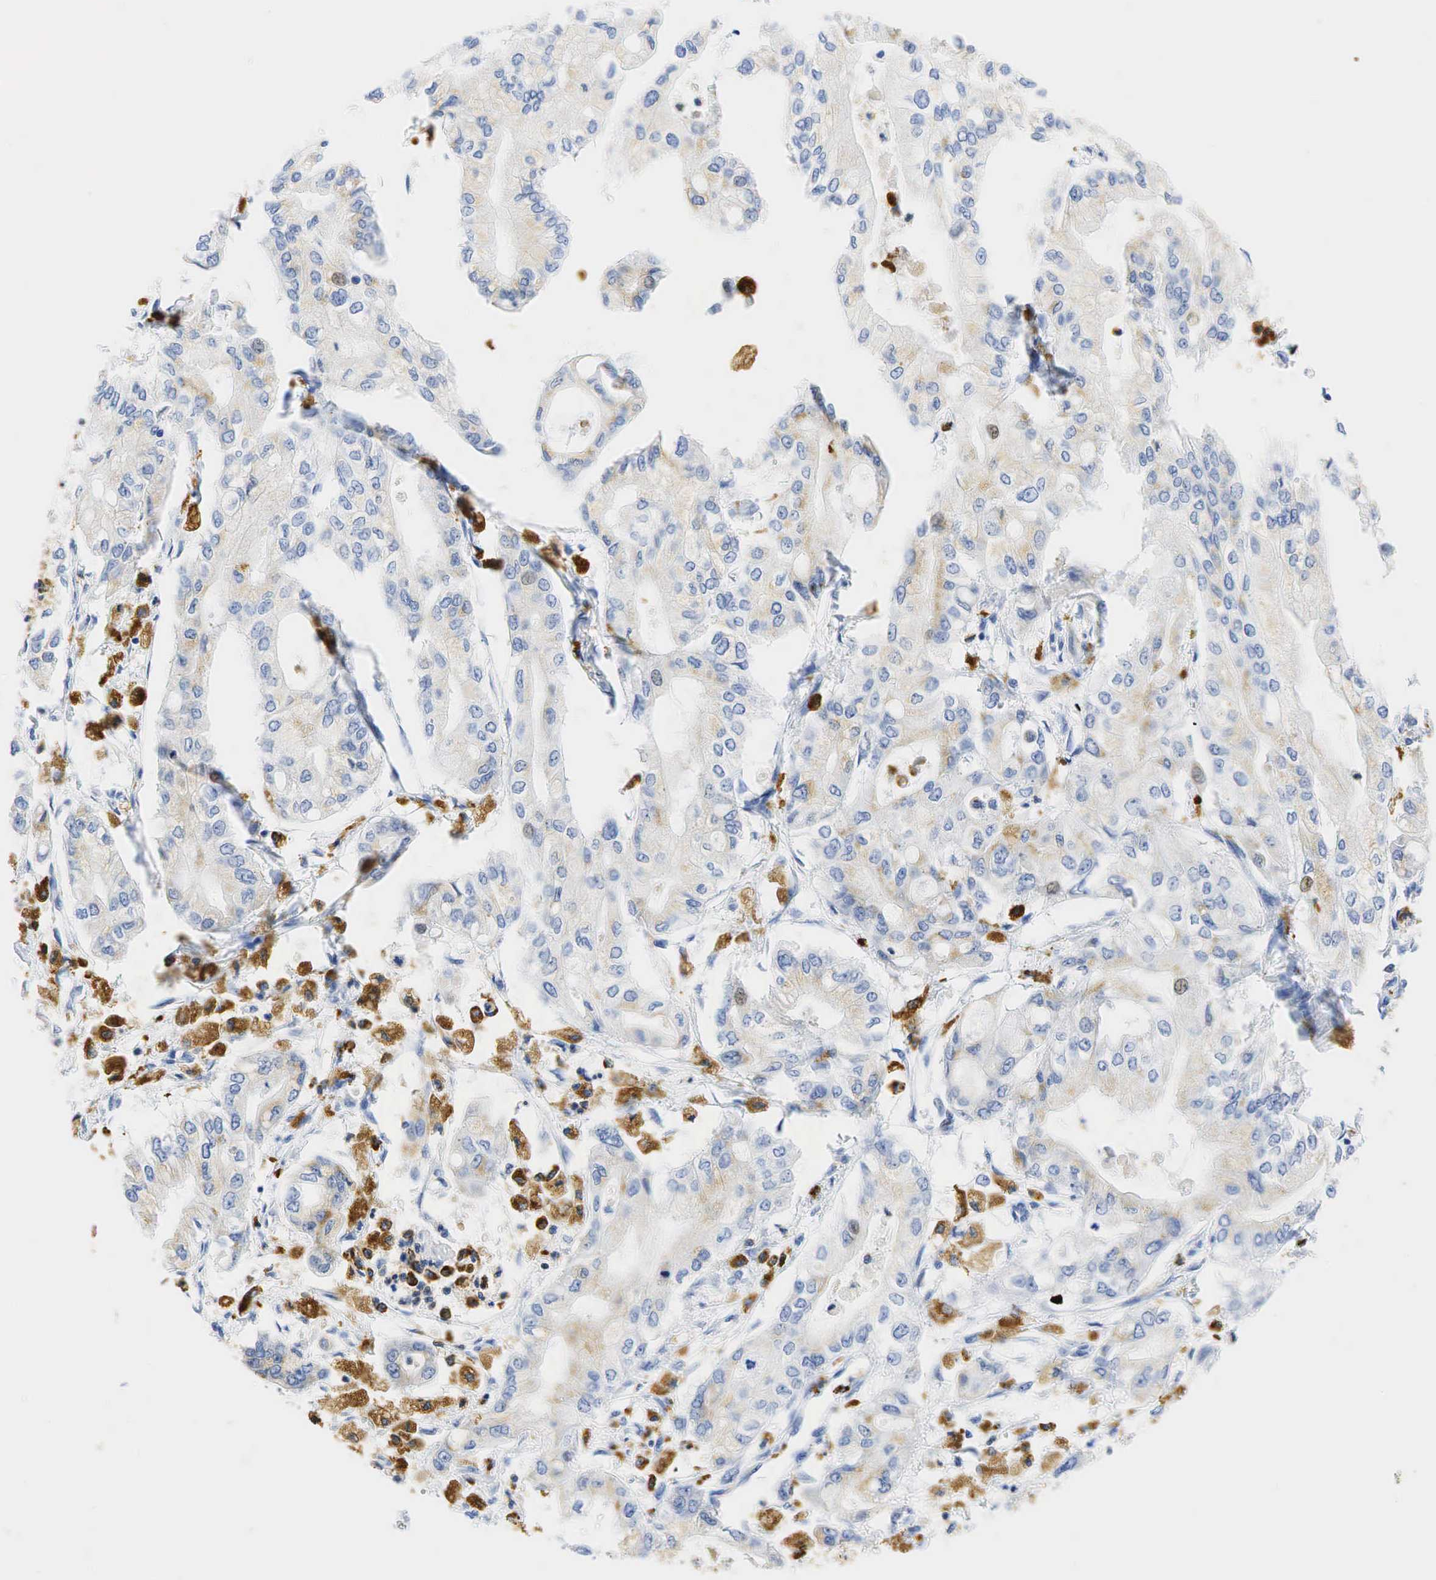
{"staining": {"intensity": "negative", "quantity": "none", "location": "none"}, "tissue": "pancreatic cancer", "cell_type": "Tumor cells", "image_type": "cancer", "snomed": [{"axis": "morphology", "description": "Adenocarcinoma, NOS"}, {"axis": "topography", "description": "Pancreas"}], "caption": "This is an IHC photomicrograph of adenocarcinoma (pancreatic). There is no staining in tumor cells.", "gene": "CD68", "patient": {"sex": "male", "age": 79}}